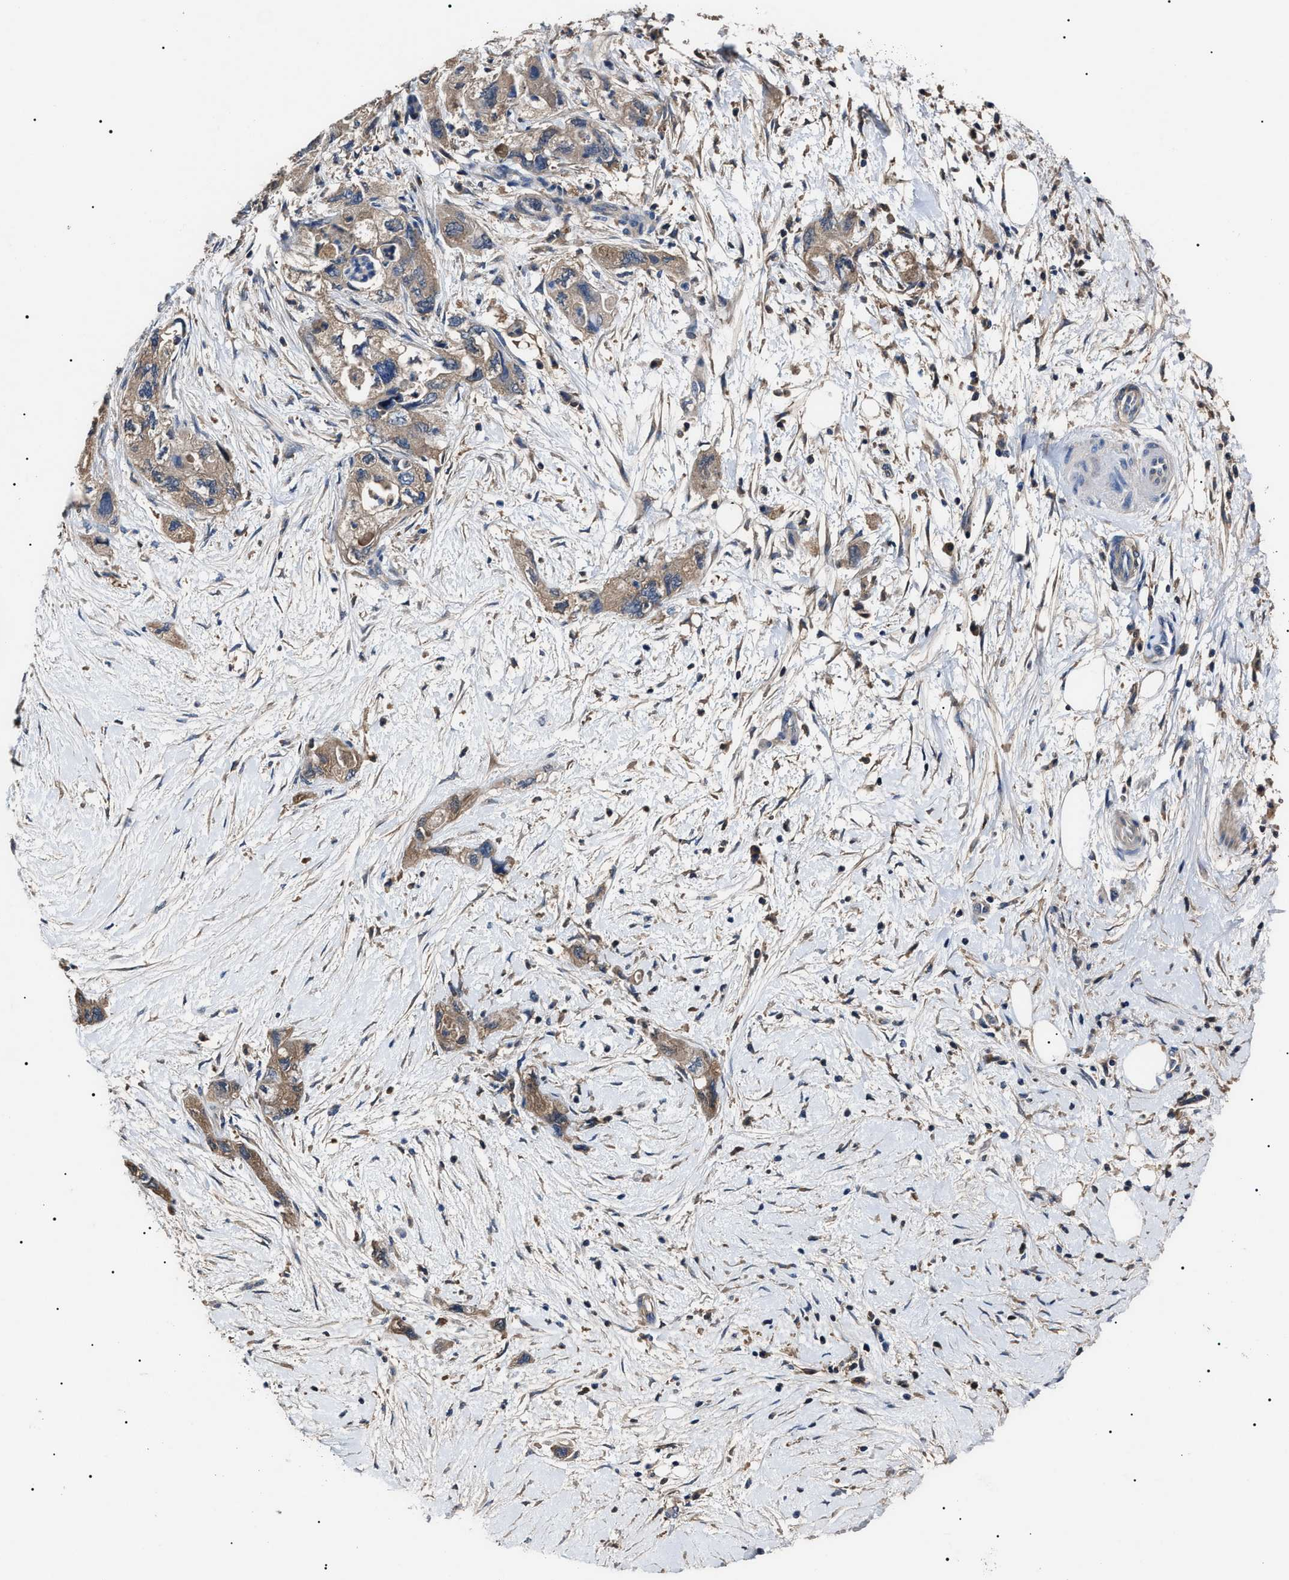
{"staining": {"intensity": "weak", "quantity": ">75%", "location": "cytoplasmic/membranous"}, "tissue": "pancreatic cancer", "cell_type": "Tumor cells", "image_type": "cancer", "snomed": [{"axis": "morphology", "description": "Adenocarcinoma, NOS"}, {"axis": "topography", "description": "Pancreas"}], "caption": "Adenocarcinoma (pancreatic) stained with DAB IHC shows low levels of weak cytoplasmic/membranous positivity in about >75% of tumor cells. The protein of interest is shown in brown color, while the nuclei are stained blue.", "gene": "IFT81", "patient": {"sex": "female", "age": 73}}